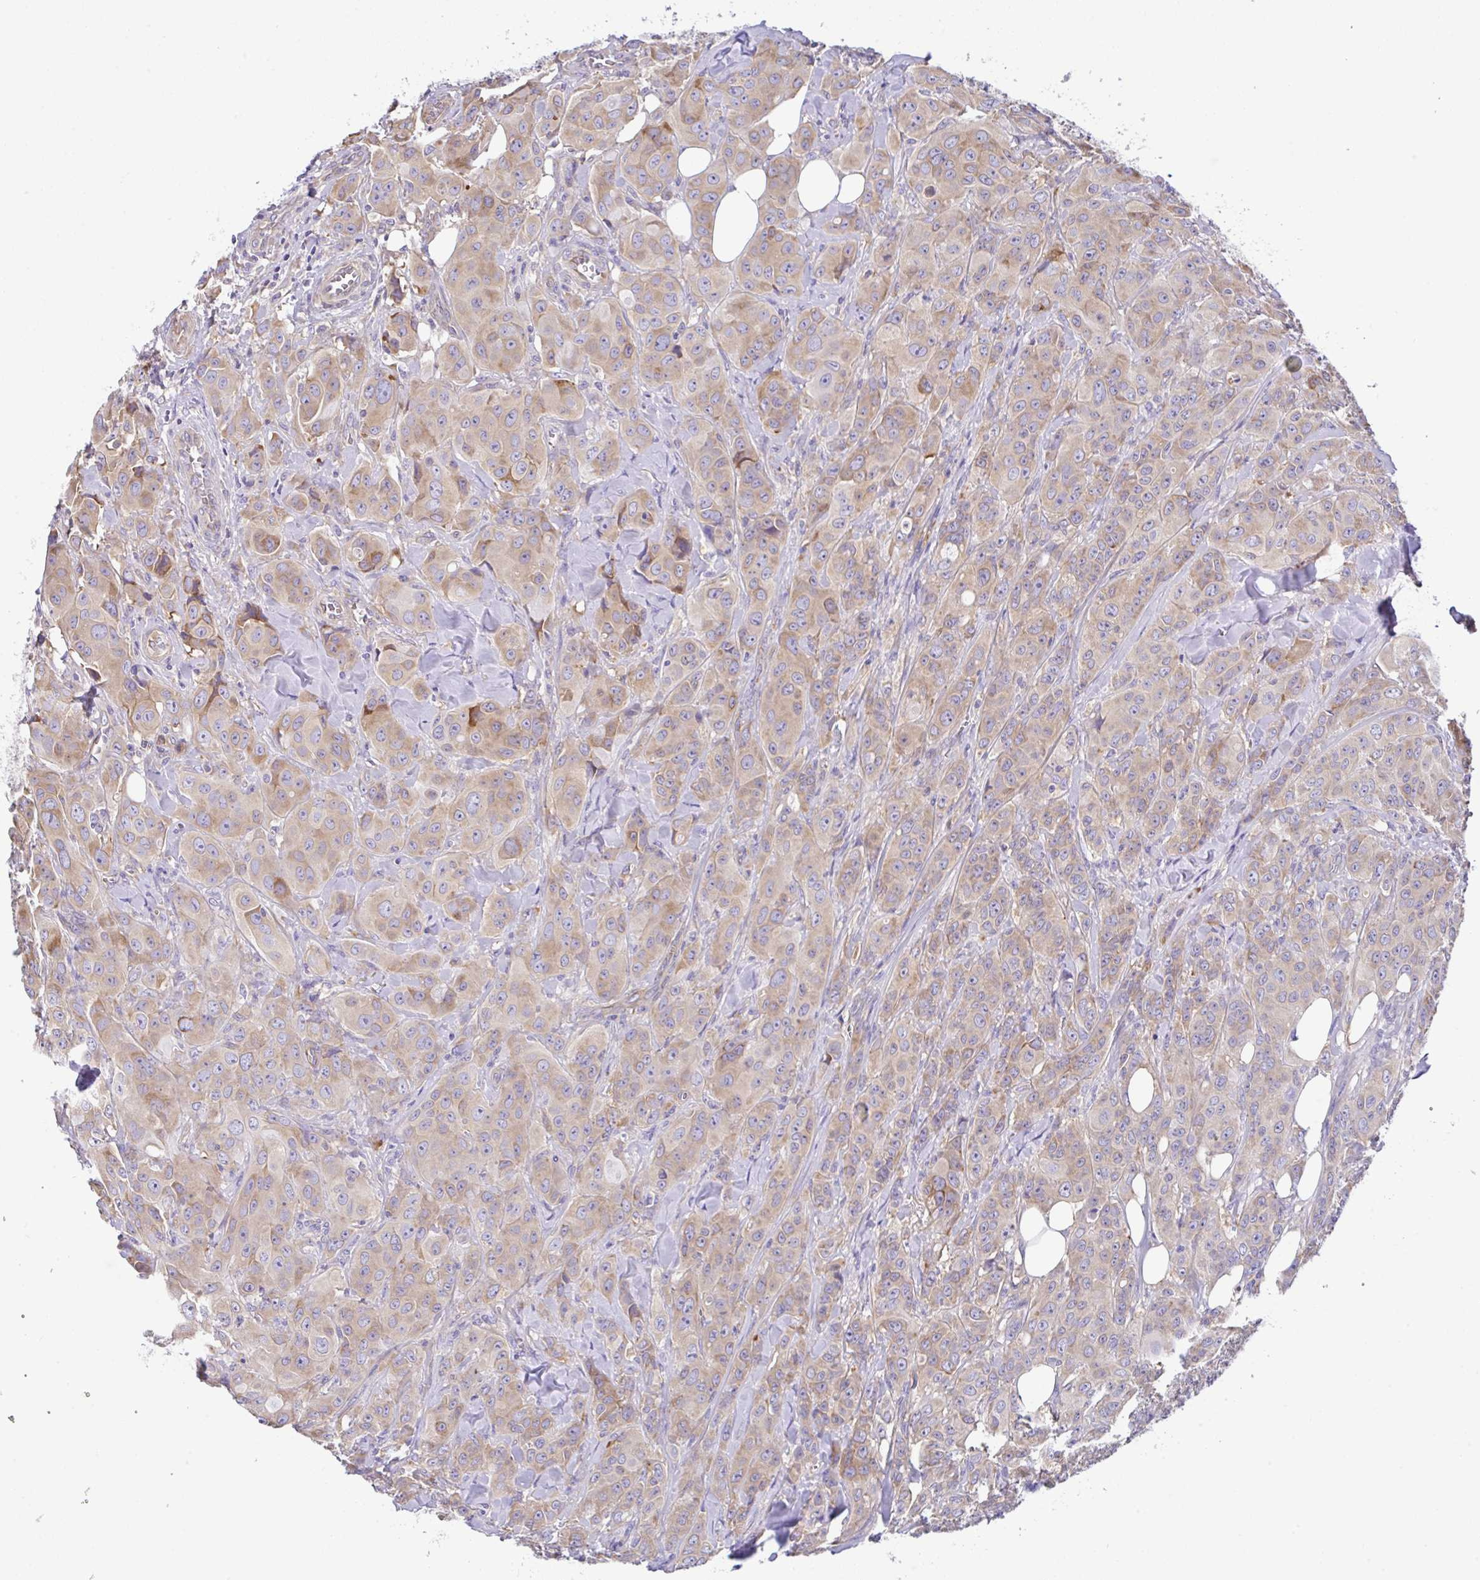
{"staining": {"intensity": "weak", "quantity": "25%-75%", "location": "cytoplasmic/membranous"}, "tissue": "breast cancer", "cell_type": "Tumor cells", "image_type": "cancer", "snomed": [{"axis": "morphology", "description": "Normal tissue, NOS"}, {"axis": "morphology", "description": "Duct carcinoma"}, {"axis": "topography", "description": "Breast"}], "caption": "Immunohistochemical staining of human breast cancer demonstrates low levels of weak cytoplasmic/membranous protein expression in about 25%-75% of tumor cells.", "gene": "GFPT2", "patient": {"sex": "female", "age": 43}}